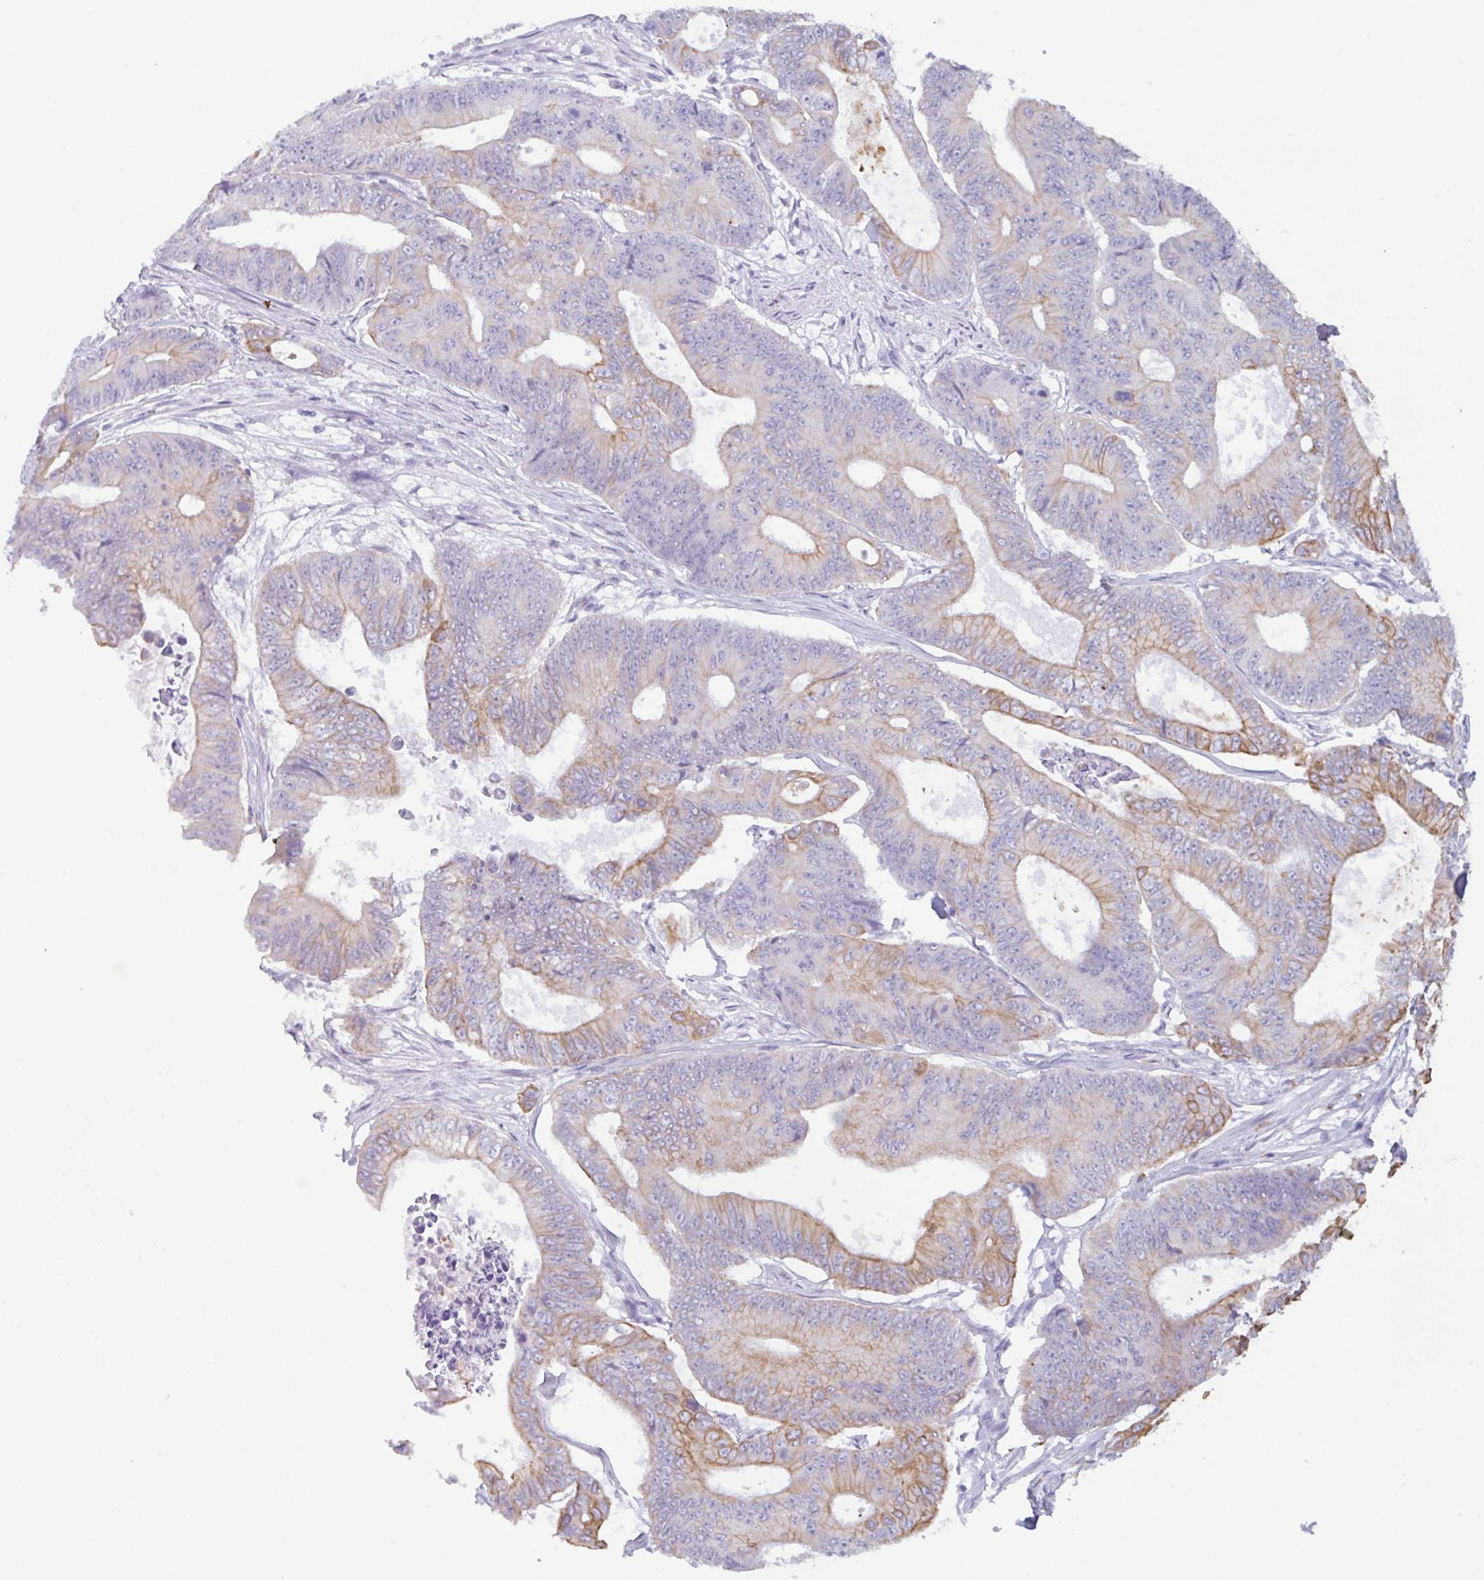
{"staining": {"intensity": "moderate", "quantity": "<25%", "location": "cytoplasmic/membranous"}, "tissue": "colorectal cancer", "cell_type": "Tumor cells", "image_type": "cancer", "snomed": [{"axis": "morphology", "description": "Adenocarcinoma, NOS"}, {"axis": "topography", "description": "Colon"}], "caption": "About <25% of tumor cells in human colorectal cancer (adenocarcinoma) show moderate cytoplasmic/membranous protein positivity as visualized by brown immunohistochemical staining.", "gene": "DTWD2", "patient": {"sex": "female", "age": 48}}